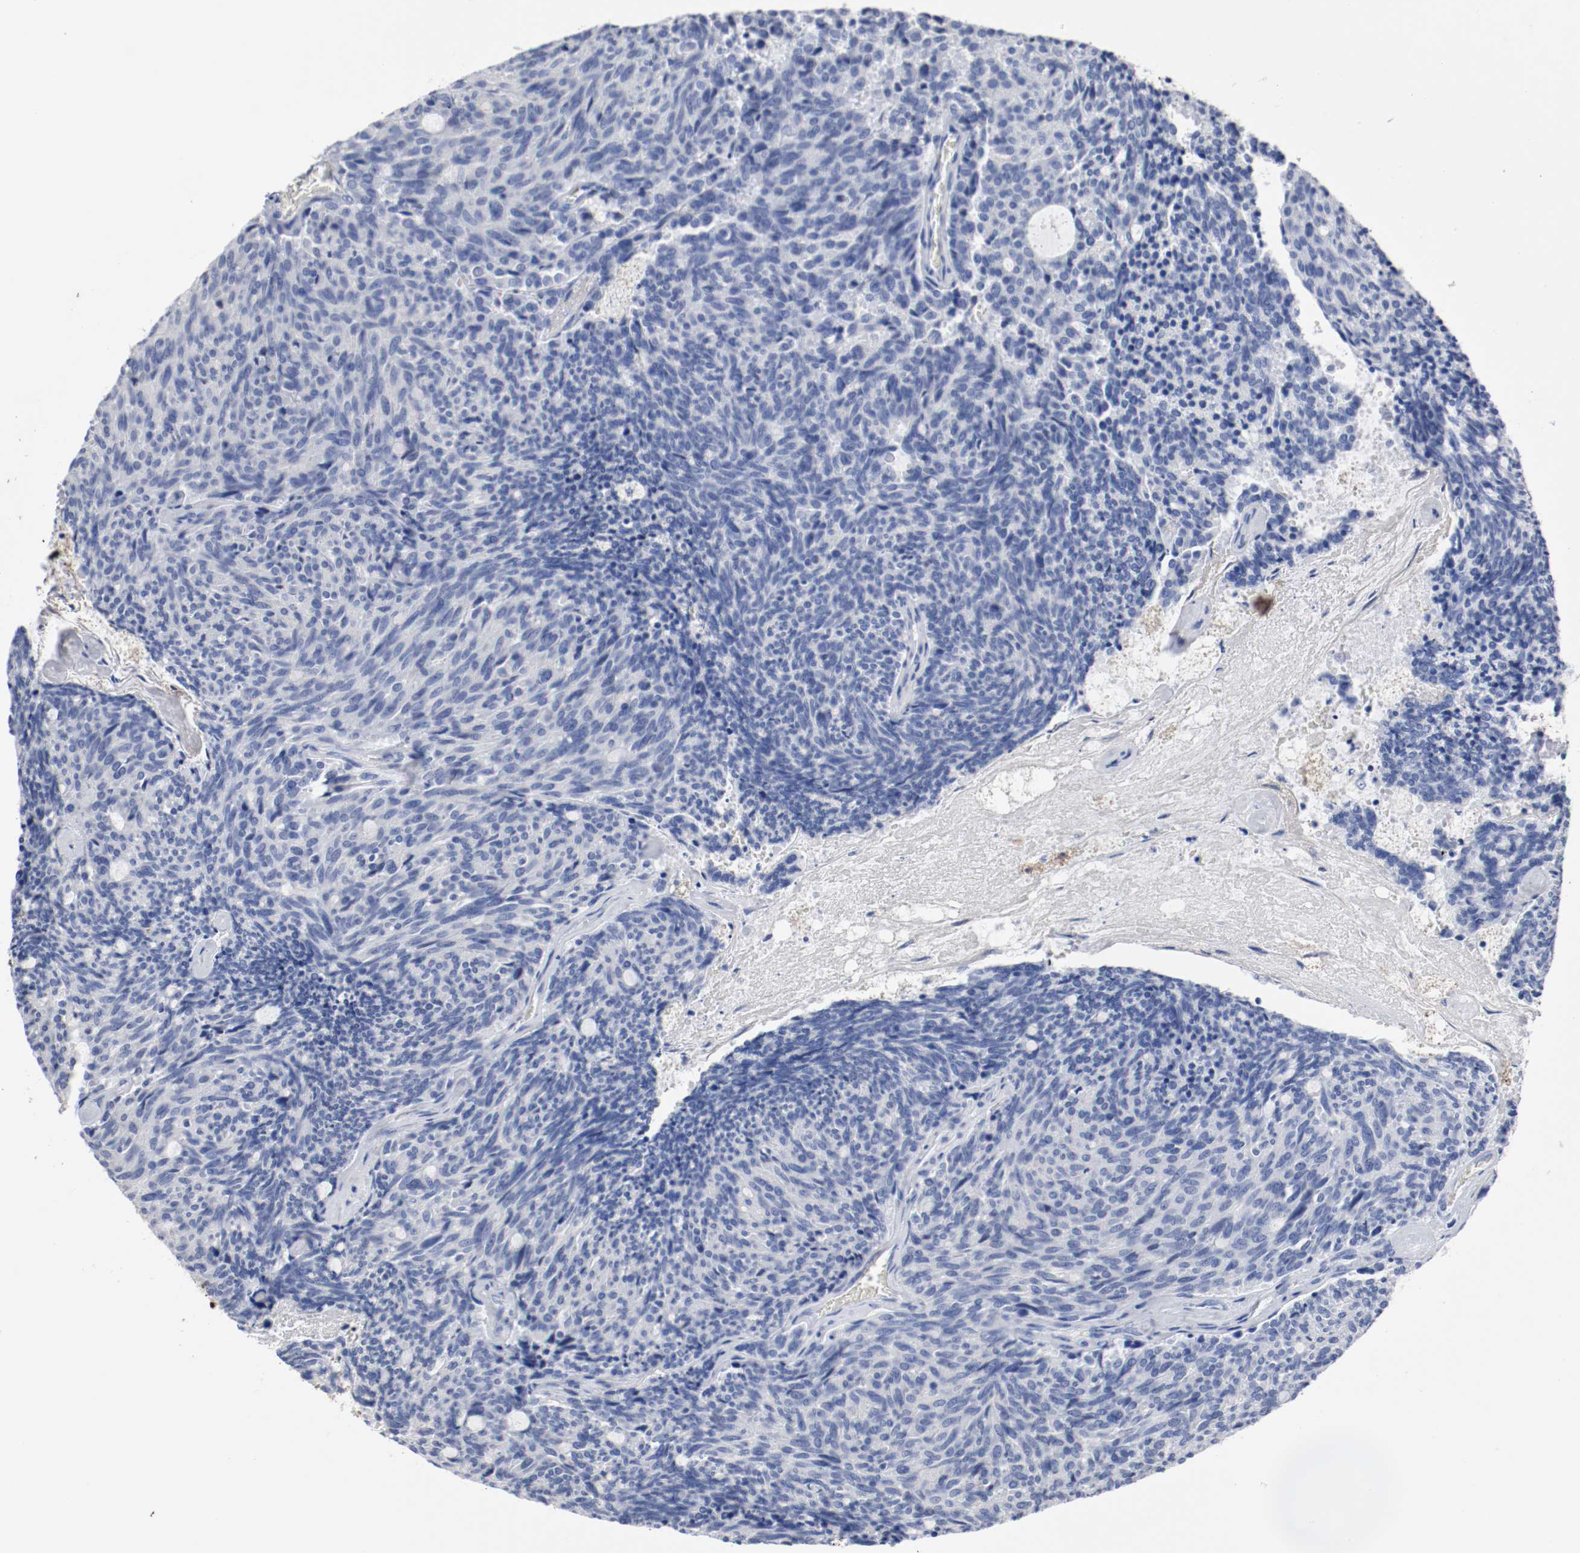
{"staining": {"intensity": "negative", "quantity": "none", "location": "none"}, "tissue": "carcinoid", "cell_type": "Tumor cells", "image_type": "cancer", "snomed": [{"axis": "morphology", "description": "Carcinoid, malignant, NOS"}, {"axis": "topography", "description": "Pancreas"}], "caption": "Human carcinoid stained for a protein using immunohistochemistry (IHC) reveals no positivity in tumor cells.", "gene": "TNC", "patient": {"sex": "female", "age": 54}}